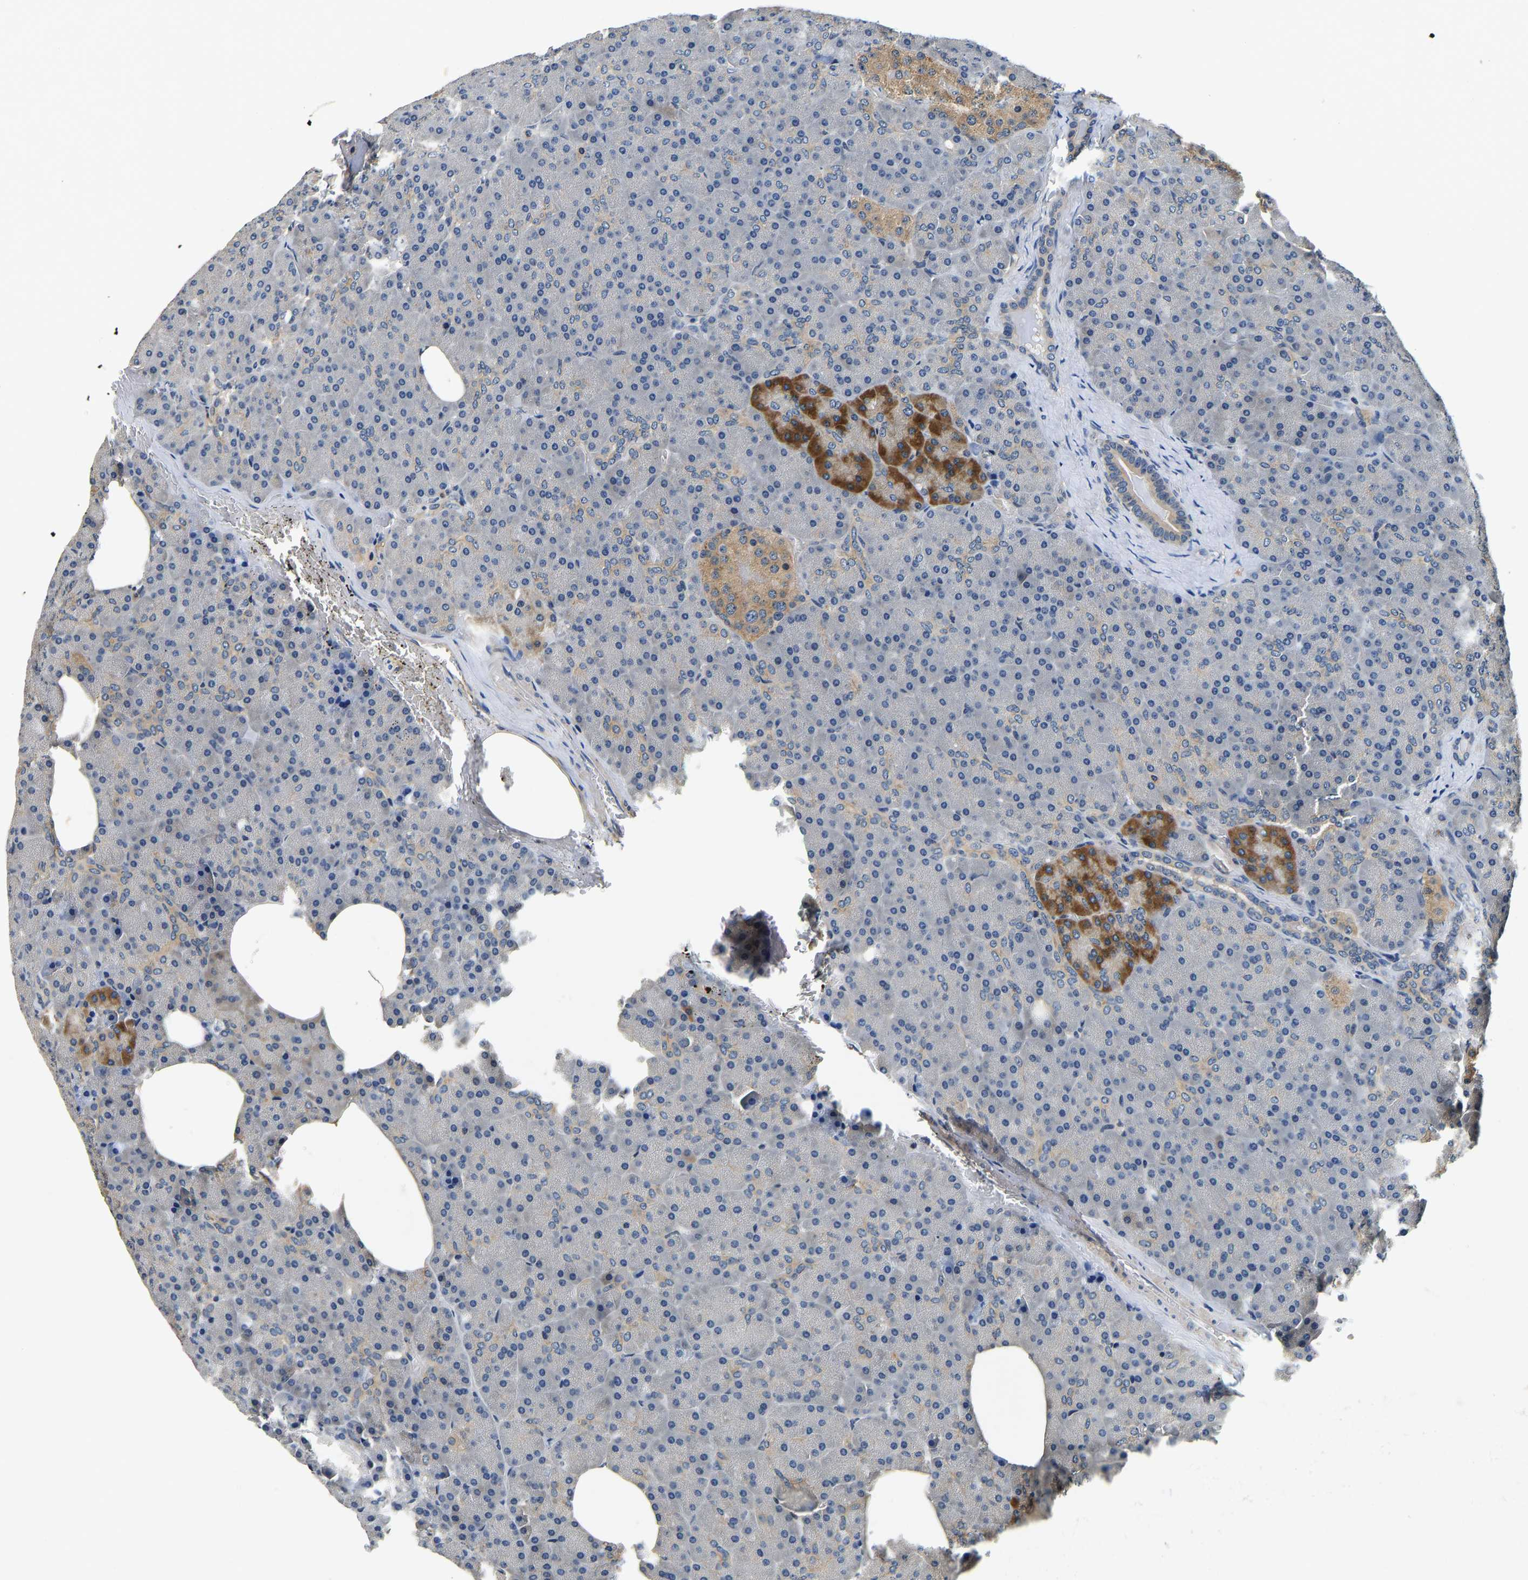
{"staining": {"intensity": "moderate", "quantity": "<25%", "location": "cytoplasmic/membranous"}, "tissue": "pancreas", "cell_type": "Exocrine glandular cells", "image_type": "normal", "snomed": [{"axis": "morphology", "description": "Normal tissue, NOS"}, {"axis": "topography", "description": "Pancreas"}], "caption": "Immunohistochemical staining of unremarkable pancreas demonstrates moderate cytoplasmic/membranous protein staining in about <25% of exocrine glandular cells.", "gene": "RESF1", "patient": {"sex": "female", "age": 35}}